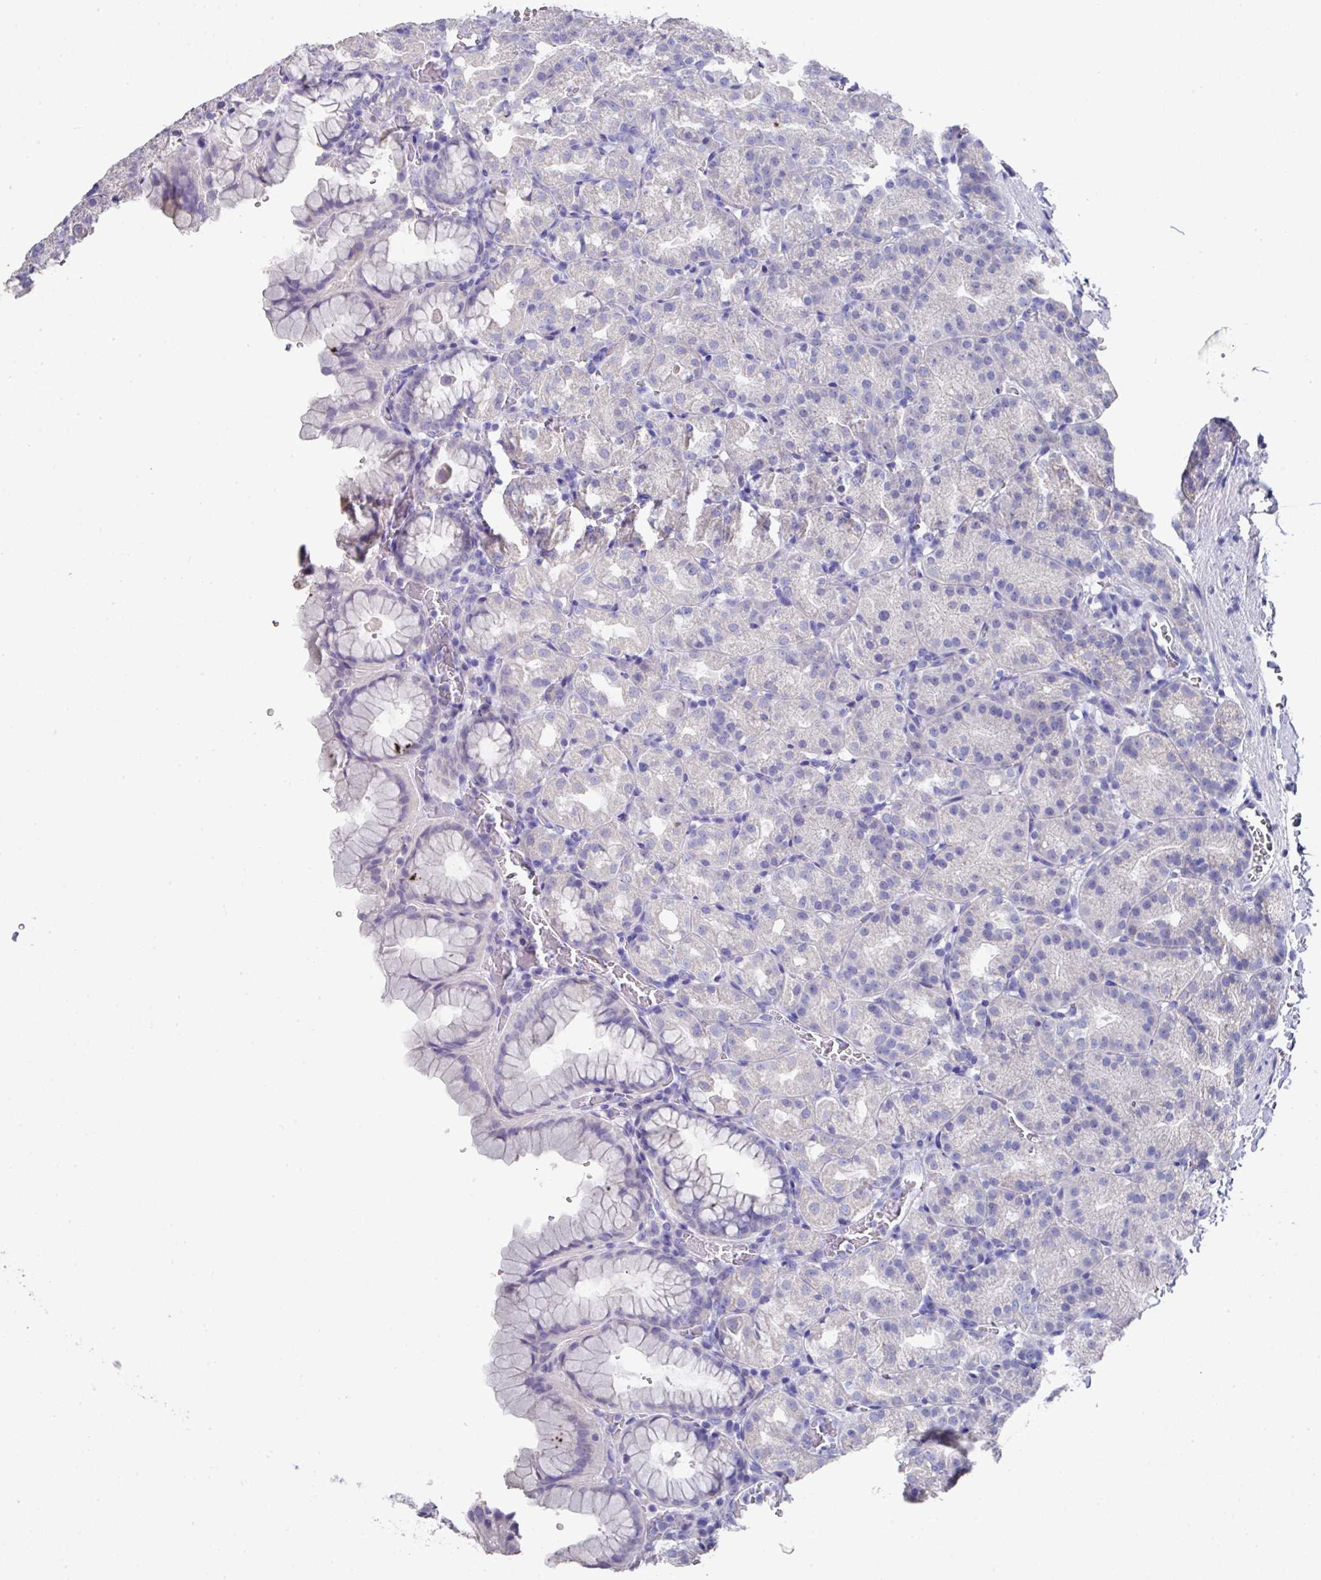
{"staining": {"intensity": "negative", "quantity": "none", "location": "none"}, "tissue": "stomach", "cell_type": "Glandular cells", "image_type": "normal", "snomed": [{"axis": "morphology", "description": "Normal tissue, NOS"}, {"axis": "topography", "description": "Stomach, upper"}], "caption": "A histopathology image of stomach stained for a protein shows no brown staining in glandular cells. Nuclei are stained in blue.", "gene": "DAZ1", "patient": {"sex": "female", "age": 81}}